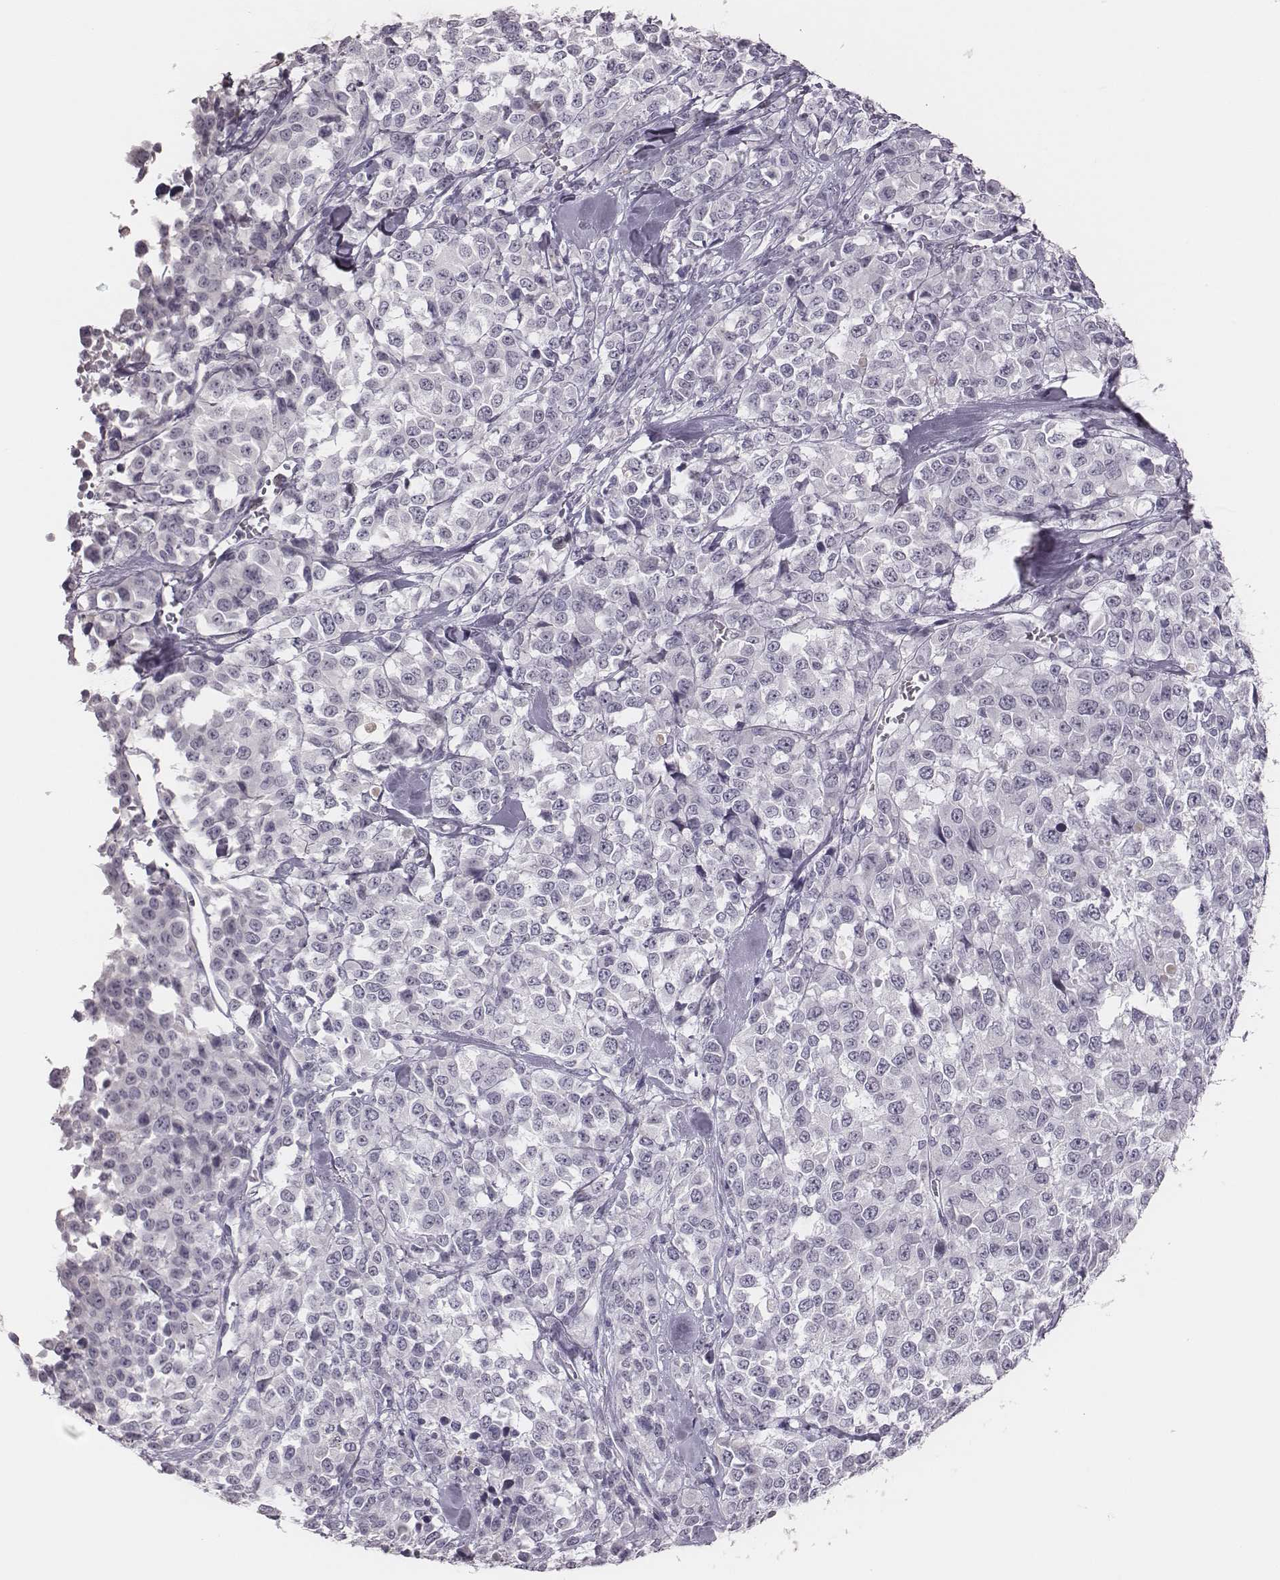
{"staining": {"intensity": "negative", "quantity": "none", "location": "none"}, "tissue": "melanoma", "cell_type": "Tumor cells", "image_type": "cancer", "snomed": [{"axis": "morphology", "description": "Malignant melanoma, Metastatic site"}, {"axis": "topography", "description": "Skin"}], "caption": "IHC of human malignant melanoma (metastatic site) demonstrates no staining in tumor cells.", "gene": "ADGRF4", "patient": {"sex": "male", "age": 84}}